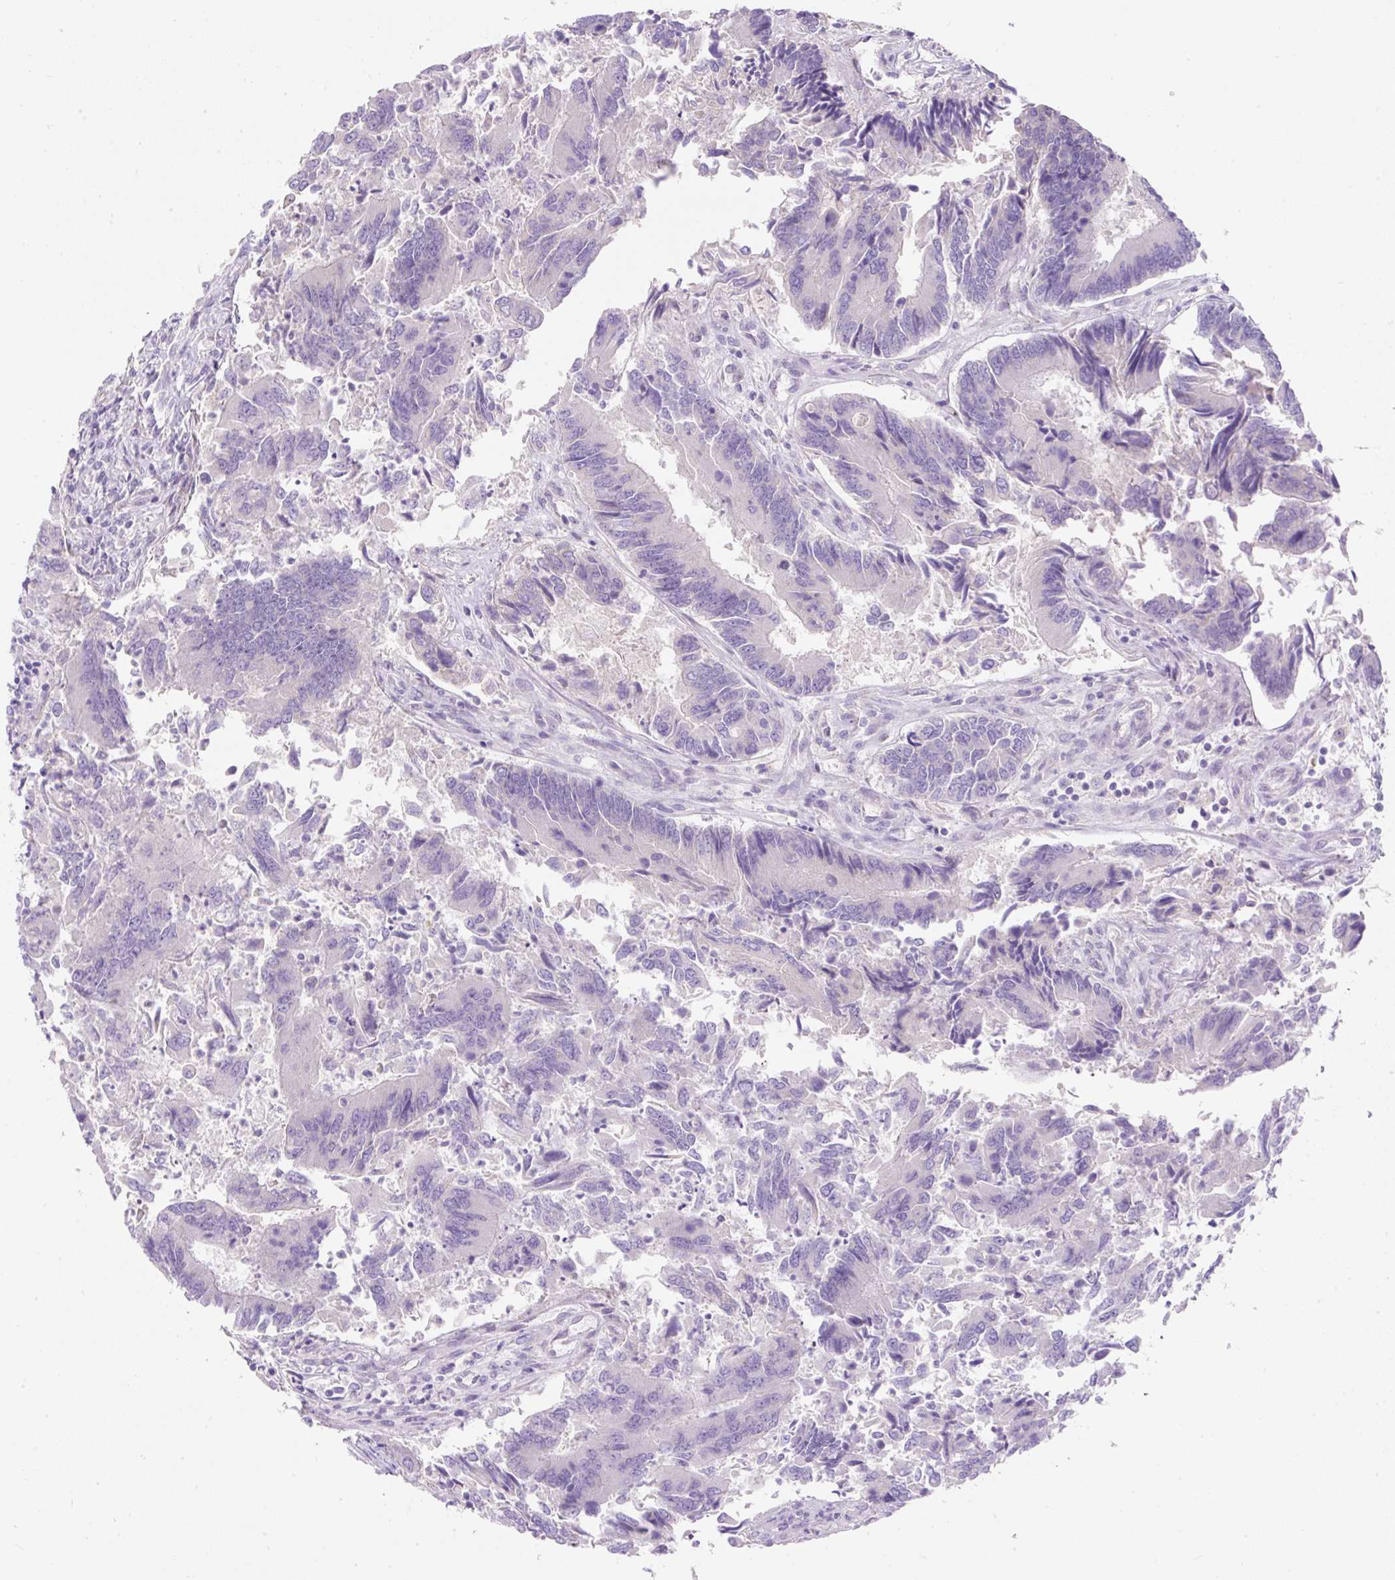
{"staining": {"intensity": "negative", "quantity": "none", "location": "none"}, "tissue": "colorectal cancer", "cell_type": "Tumor cells", "image_type": "cancer", "snomed": [{"axis": "morphology", "description": "Adenocarcinoma, NOS"}, {"axis": "topography", "description": "Colon"}], "caption": "Immunohistochemistry (IHC) photomicrograph of neoplastic tissue: human colorectal adenocarcinoma stained with DAB (3,3'-diaminobenzidine) demonstrates no significant protein staining in tumor cells.", "gene": "SUSD5", "patient": {"sex": "female", "age": 67}}